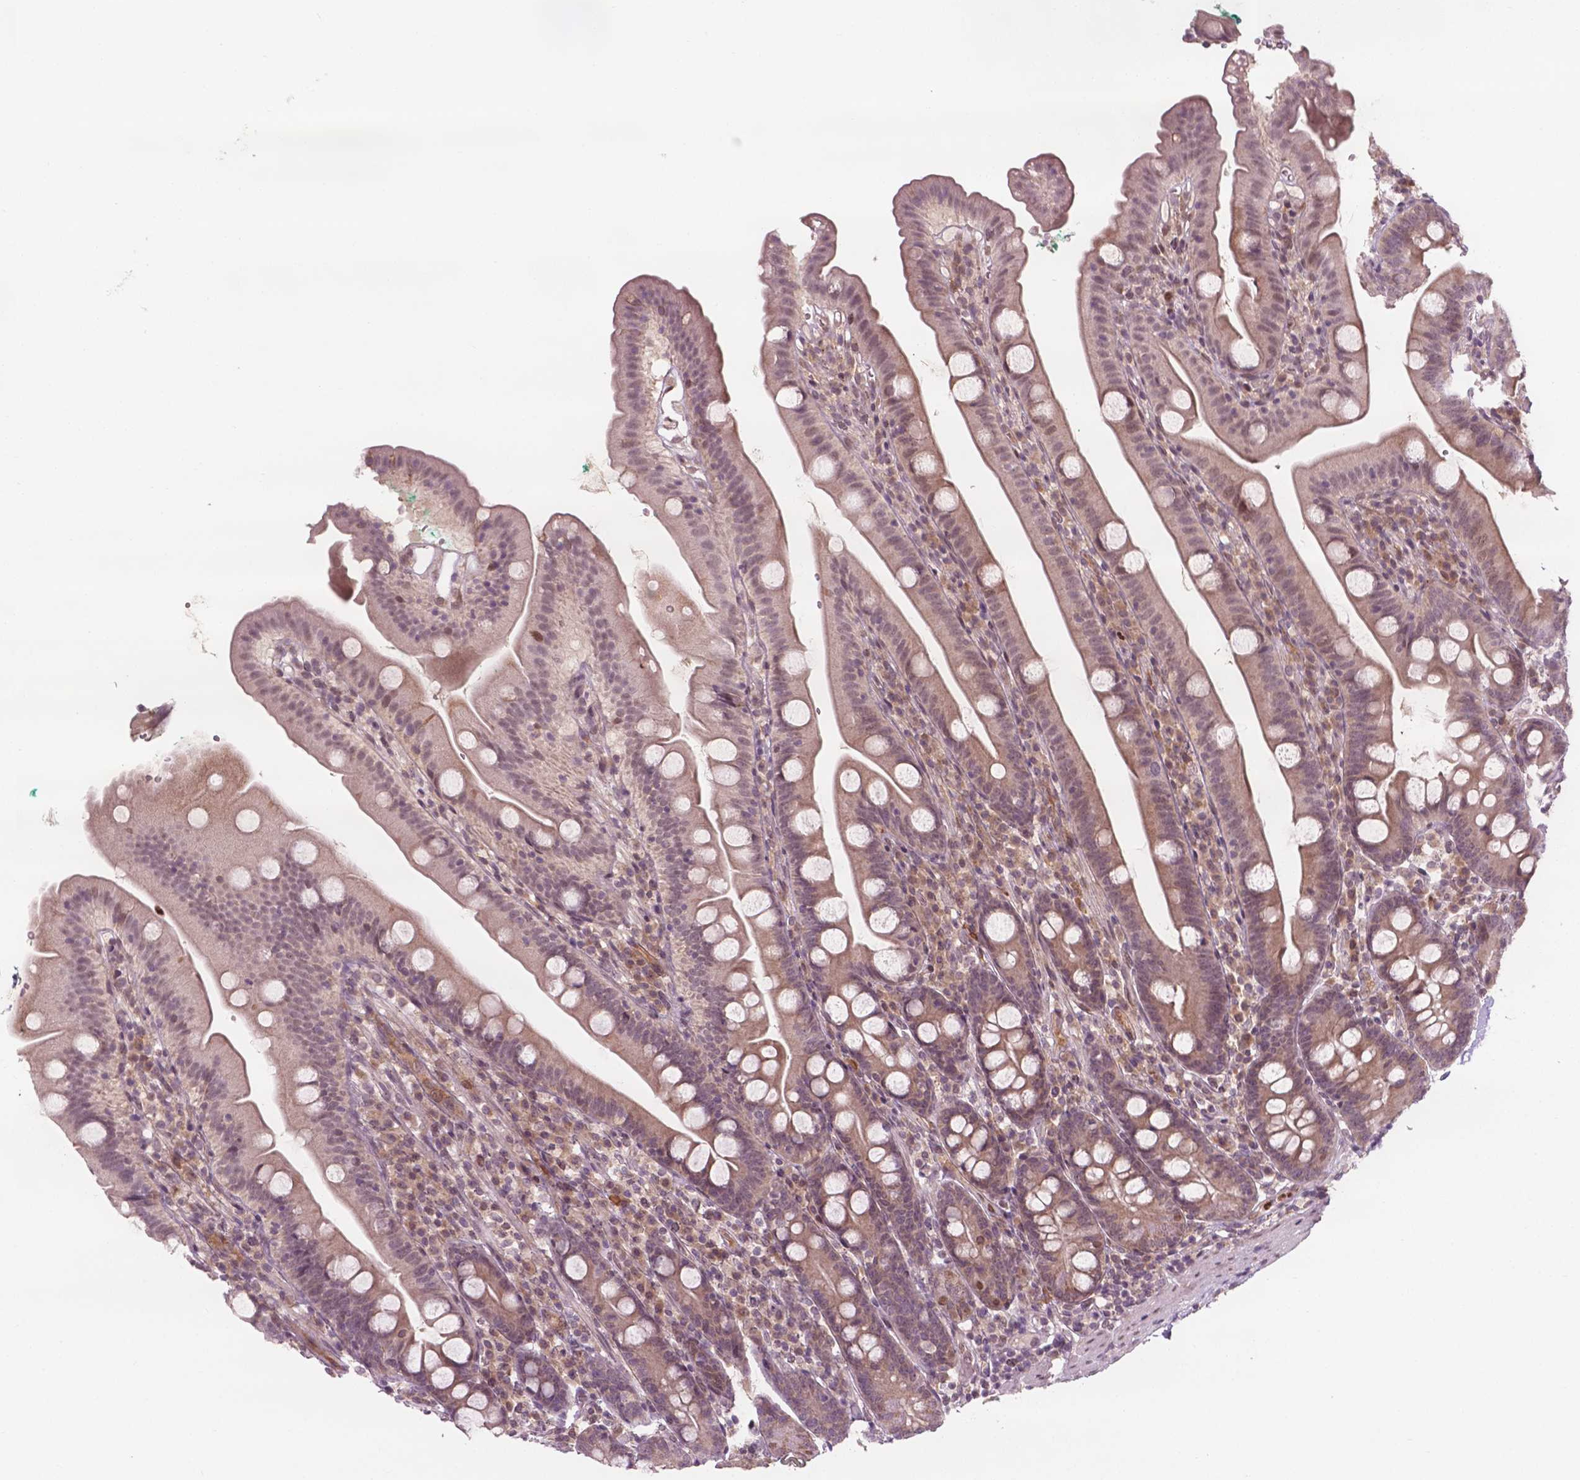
{"staining": {"intensity": "moderate", "quantity": "25%-75%", "location": "cytoplasmic/membranous,nuclear"}, "tissue": "duodenum", "cell_type": "Glandular cells", "image_type": "normal", "snomed": [{"axis": "morphology", "description": "Normal tissue, NOS"}, {"axis": "topography", "description": "Duodenum"}], "caption": "Duodenum stained with immunohistochemistry (IHC) shows moderate cytoplasmic/membranous,nuclear positivity in approximately 25%-75% of glandular cells. The staining is performed using DAB (3,3'-diaminobenzidine) brown chromogen to label protein expression. The nuclei are counter-stained blue using hematoxylin.", "gene": "NFAT5", "patient": {"sex": "female", "age": 67}}